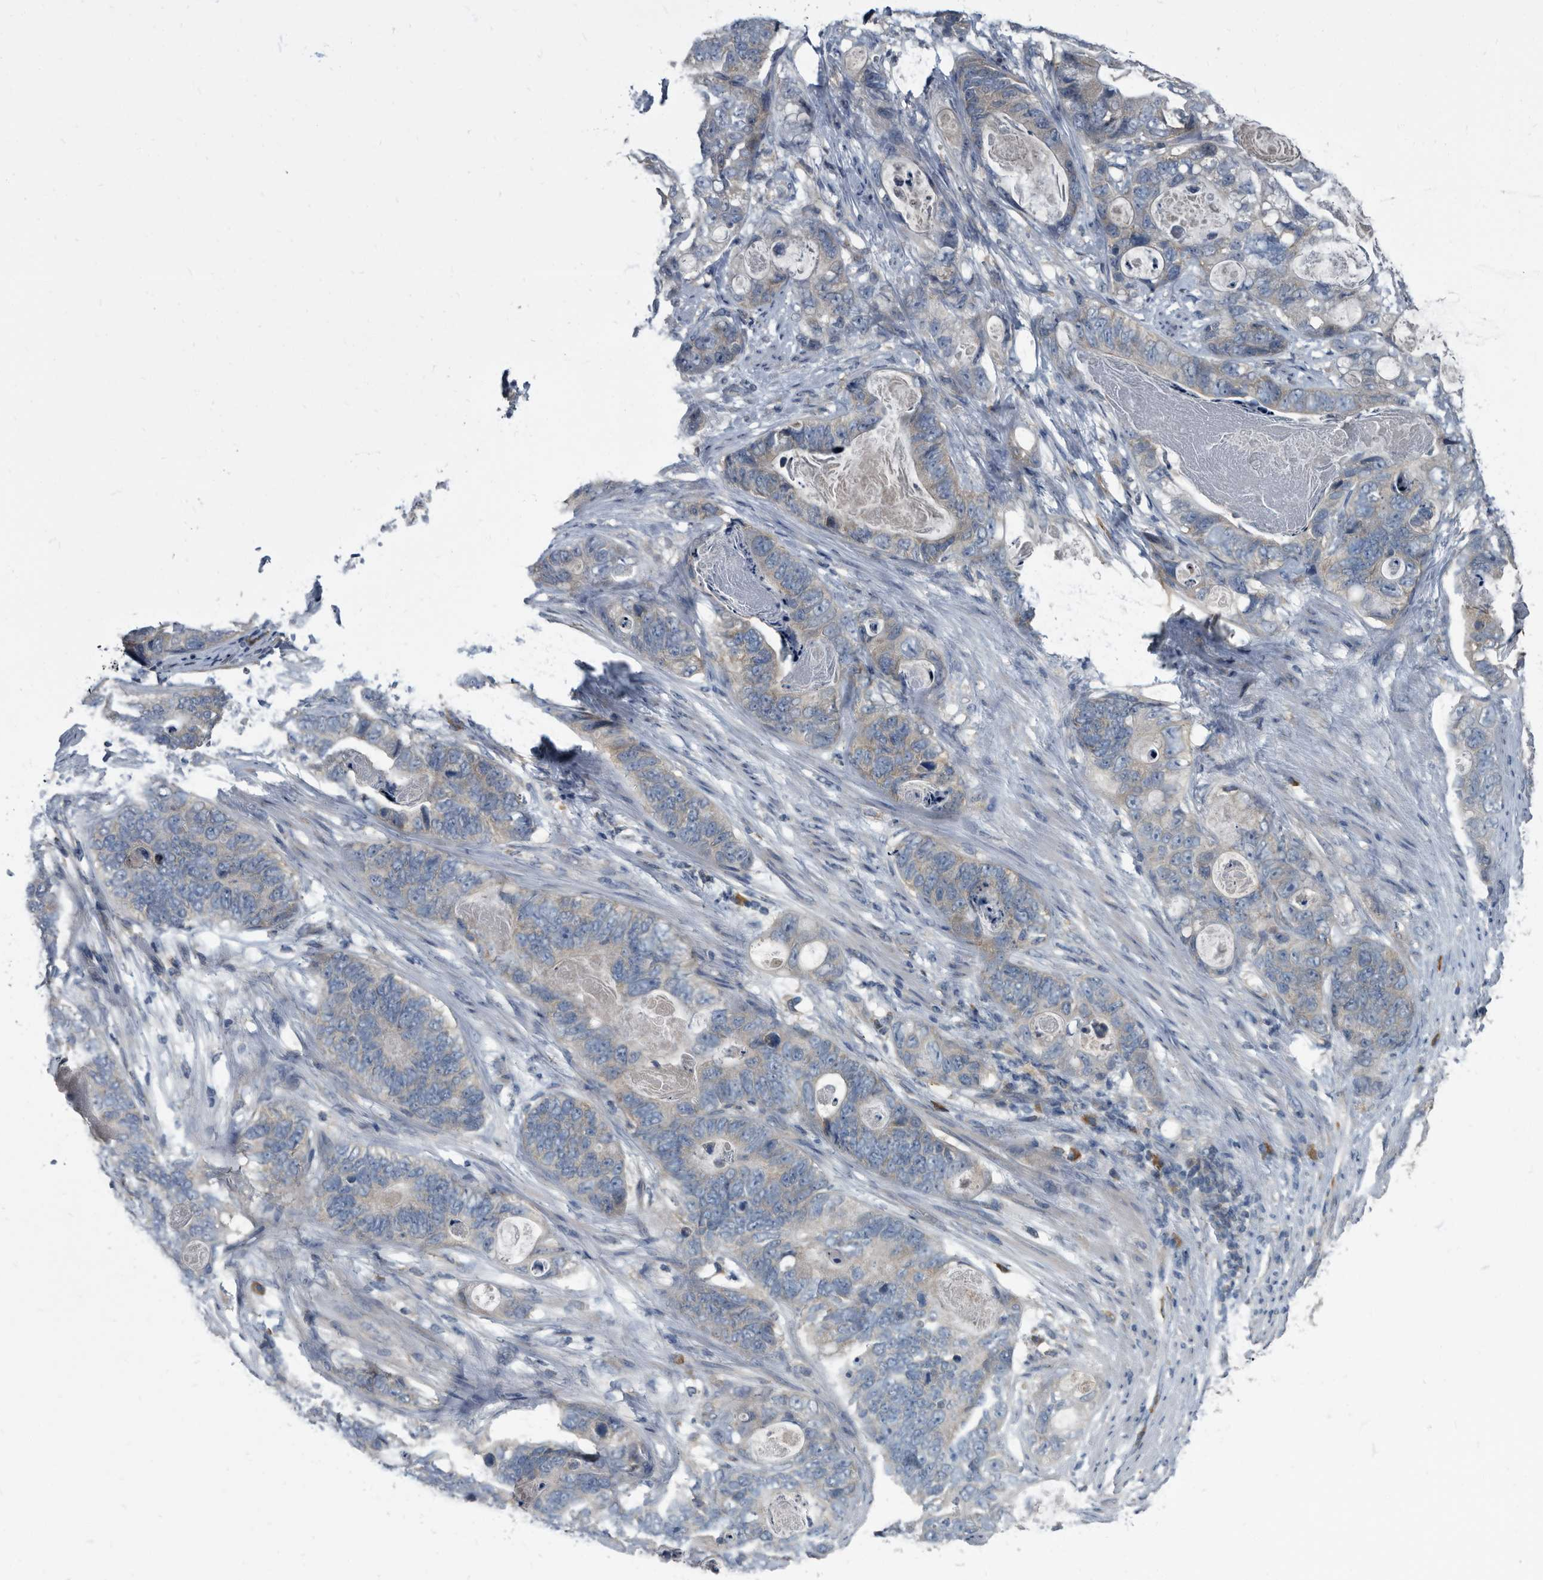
{"staining": {"intensity": "weak", "quantity": "<25%", "location": "cytoplasmic/membranous"}, "tissue": "stomach cancer", "cell_type": "Tumor cells", "image_type": "cancer", "snomed": [{"axis": "morphology", "description": "Normal tissue, NOS"}, {"axis": "morphology", "description": "Adenocarcinoma, NOS"}, {"axis": "topography", "description": "Stomach"}], "caption": "There is no significant staining in tumor cells of adenocarcinoma (stomach).", "gene": "CDV3", "patient": {"sex": "female", "age": 89}}